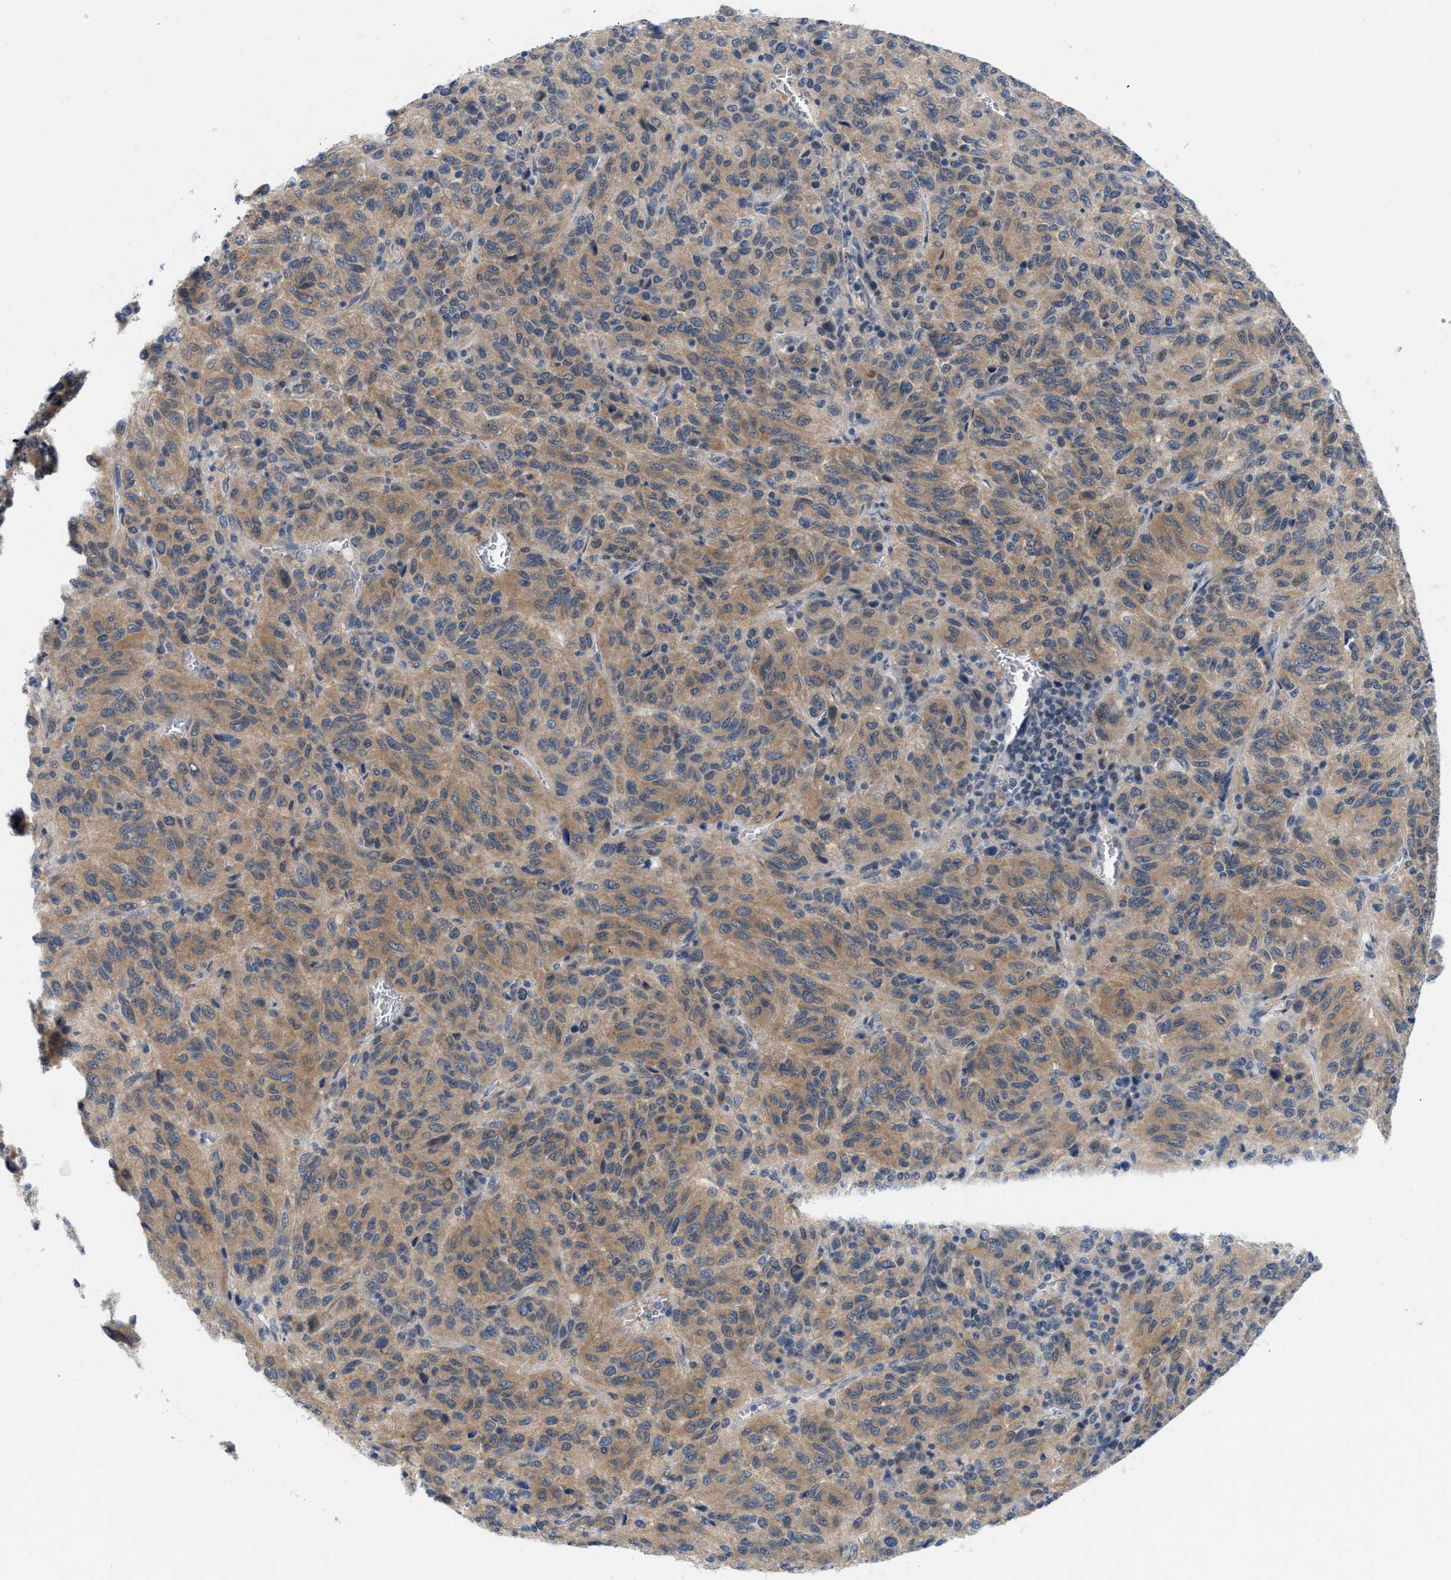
{"staining": {"intensity": "moderate", "quantity": ">75%", "location": "cytoplasmic/membranous"}, "tissue": "melanoma", "cell_type": "Tumor cells", "image_type": "cancer", "snomed": [{"axis": "morphology", "description": "Malignant melanoma, Metastatic site"}, {"axis": "topography", "description": "Lung"}], "caption": "Immunohistochemistry (IHC) staining of melanoma, which demonstrates medium levels of moderate cytoplasmic/membranous staining in approximately >75% of tumor cells indicating moderate cytoplasmic/membranous protein expression. The staining was performed using DAB (3,3'-diaminobenzidine) (brown) for protein detection and nuclei were counterstained in hematoxylin (blue).", "gene": "WIPI2", "patient": {"sex": "male", "age": 64}}